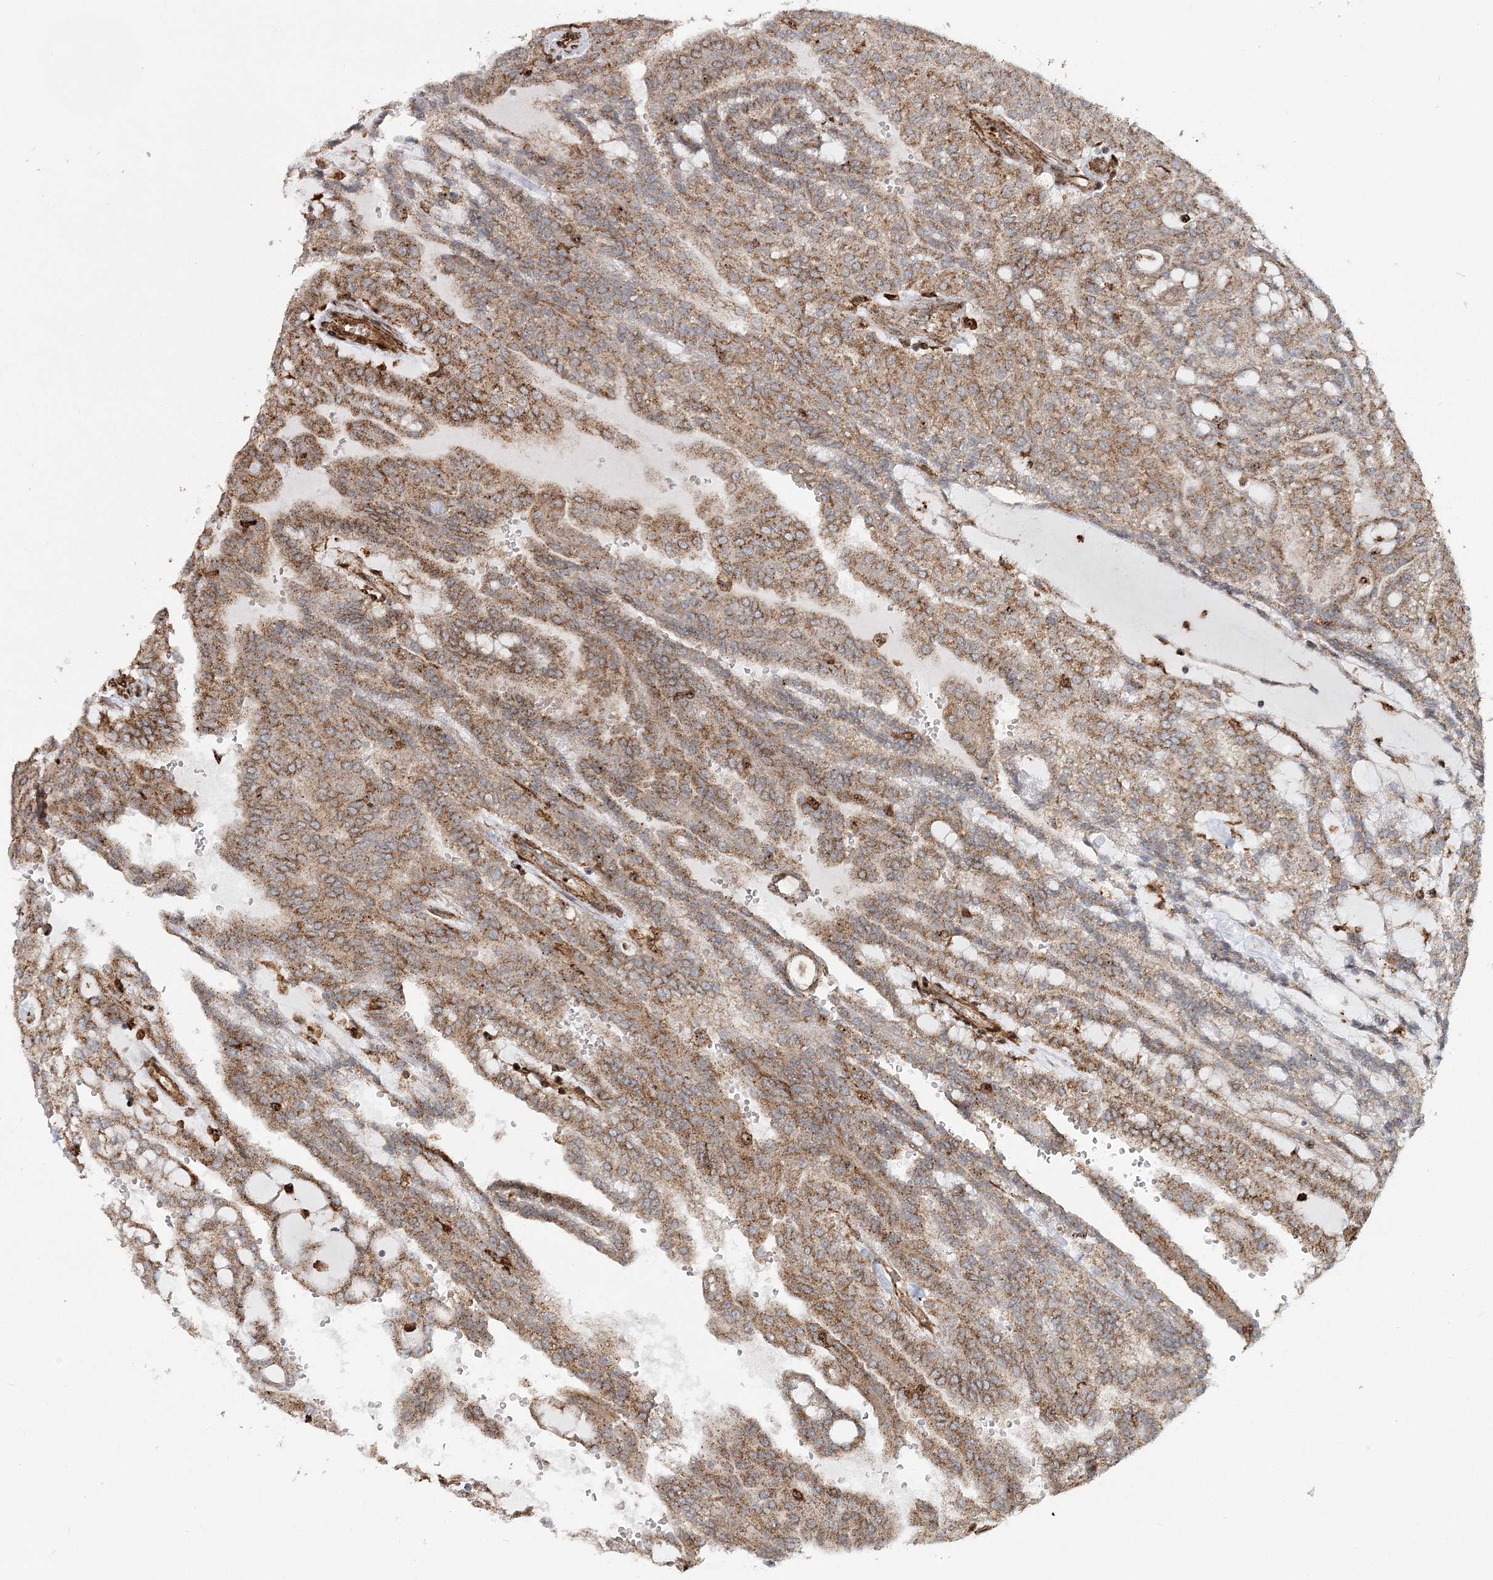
{"staining": {"intensity": "moderate", "quantity": ">75%", "location": "cytoplasmic/membranous"}, "tissue": "renal cancer", "cell_type": "Tumor cells", "image_type": "cancer", "snomed": [{"axis": "morphology", "description": "Adenocarcinoma, NOS"}, {"axis": "topography", "description": "Kidney"}], "caption": "There is medium levels of moderate cytoplasmic/membranous expression in tumor cells of renal cancer (adenocarcinoma), as demonstrated by immunohistochemical staining (brown color).", "gene": "TRAF3IP2", "patient": {"sex": "male", "age": 63}}